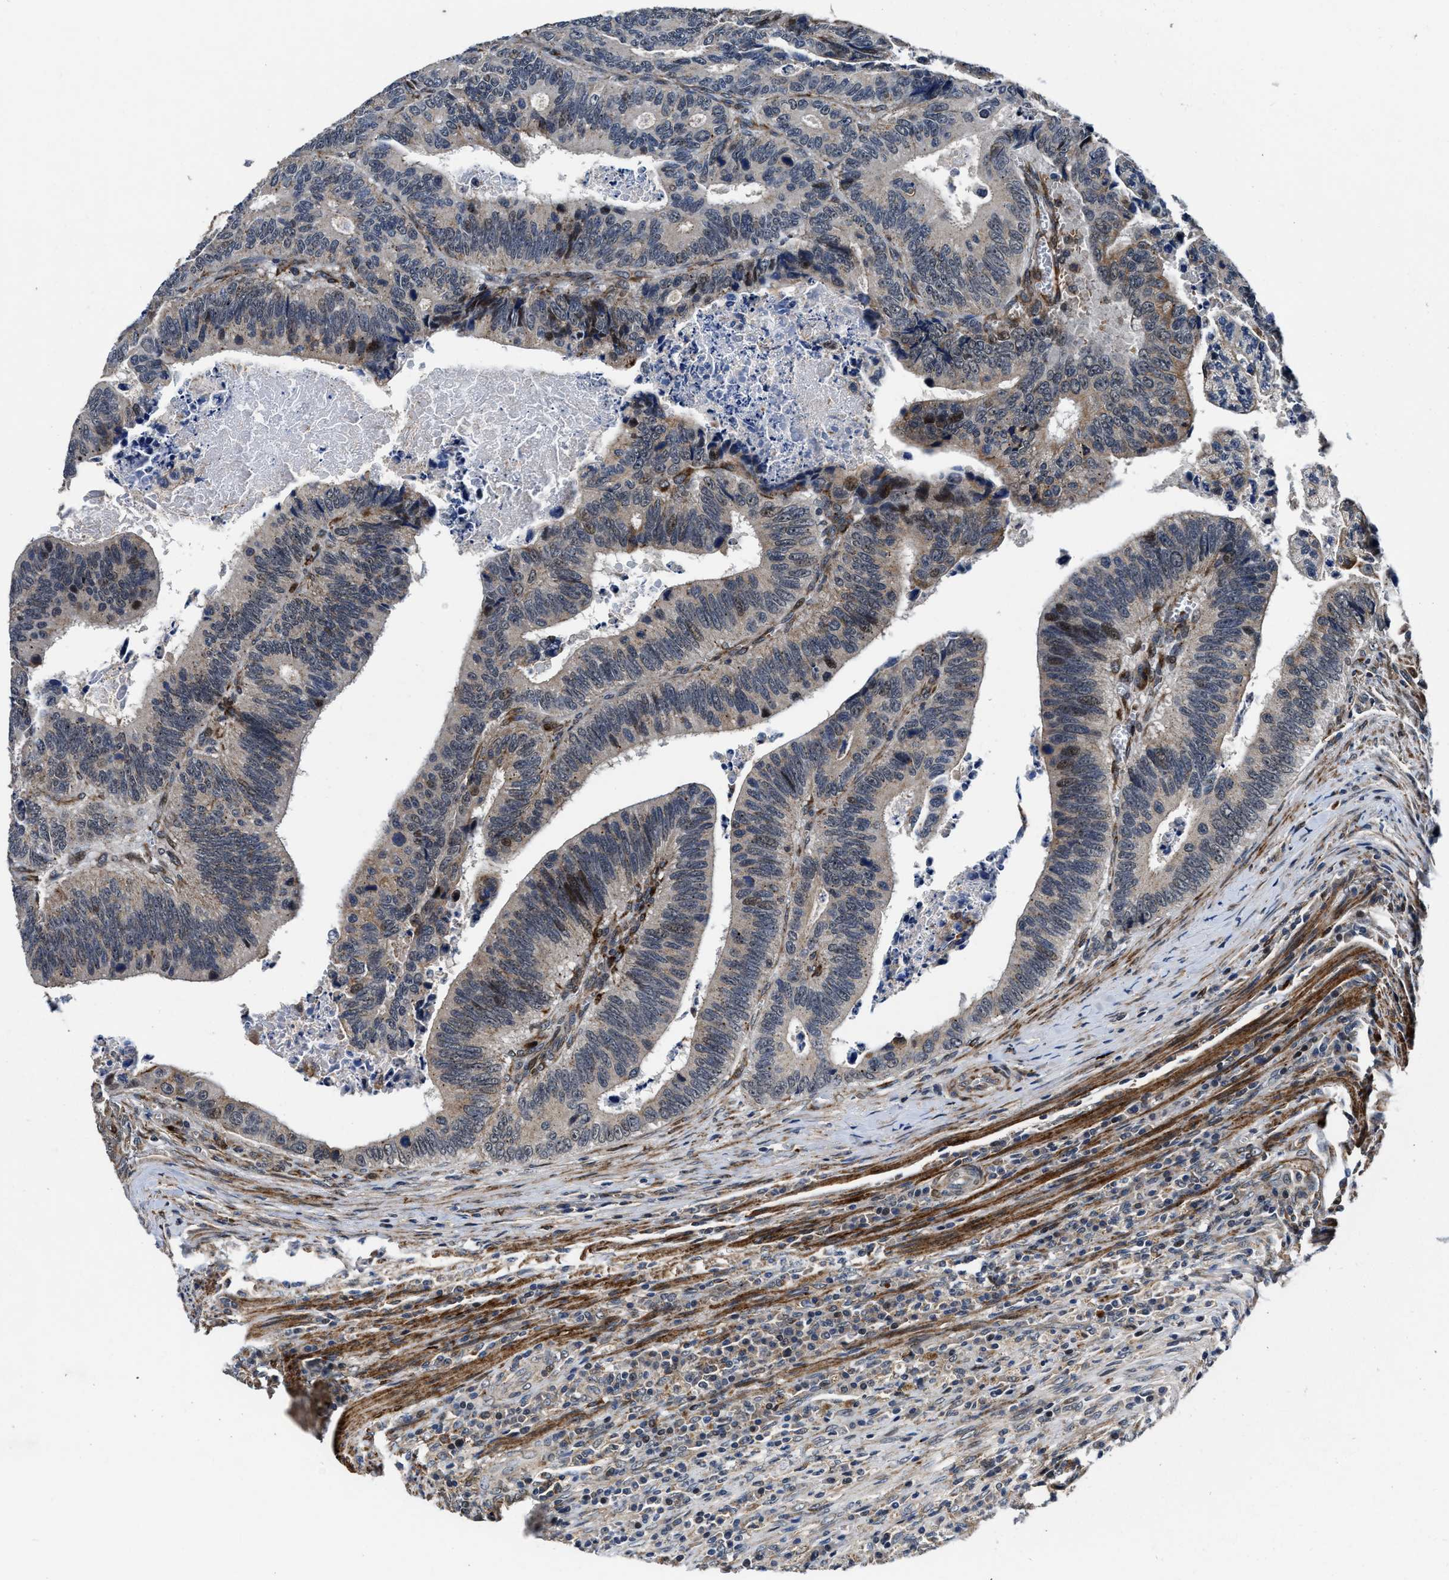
{"staining": {"intensity": "weak", "quantity": "25%-75%", "location": "cytoplasmic/membranous,nuclear"}, "tissue": "colorectal cancer", "cell_type": "Tumor cells", "image_type": "cancer", "snomed": [{"axis": "morphology", "description": "Inflammation, NOS"}, {"axis": "morphology", "description": "Adenocarcinoma, NOS"}, {"axis": "topography", "description": "Colon"}], "caption": "The micrograph reveals a brown stain indicating the presence of a protein in the cytoplasmic/membranous and nuclear of tumor cells in colorectal adenocarcinoma.", "gene": "C2orf66", "patient": {"sex": "male", "age": 72}}